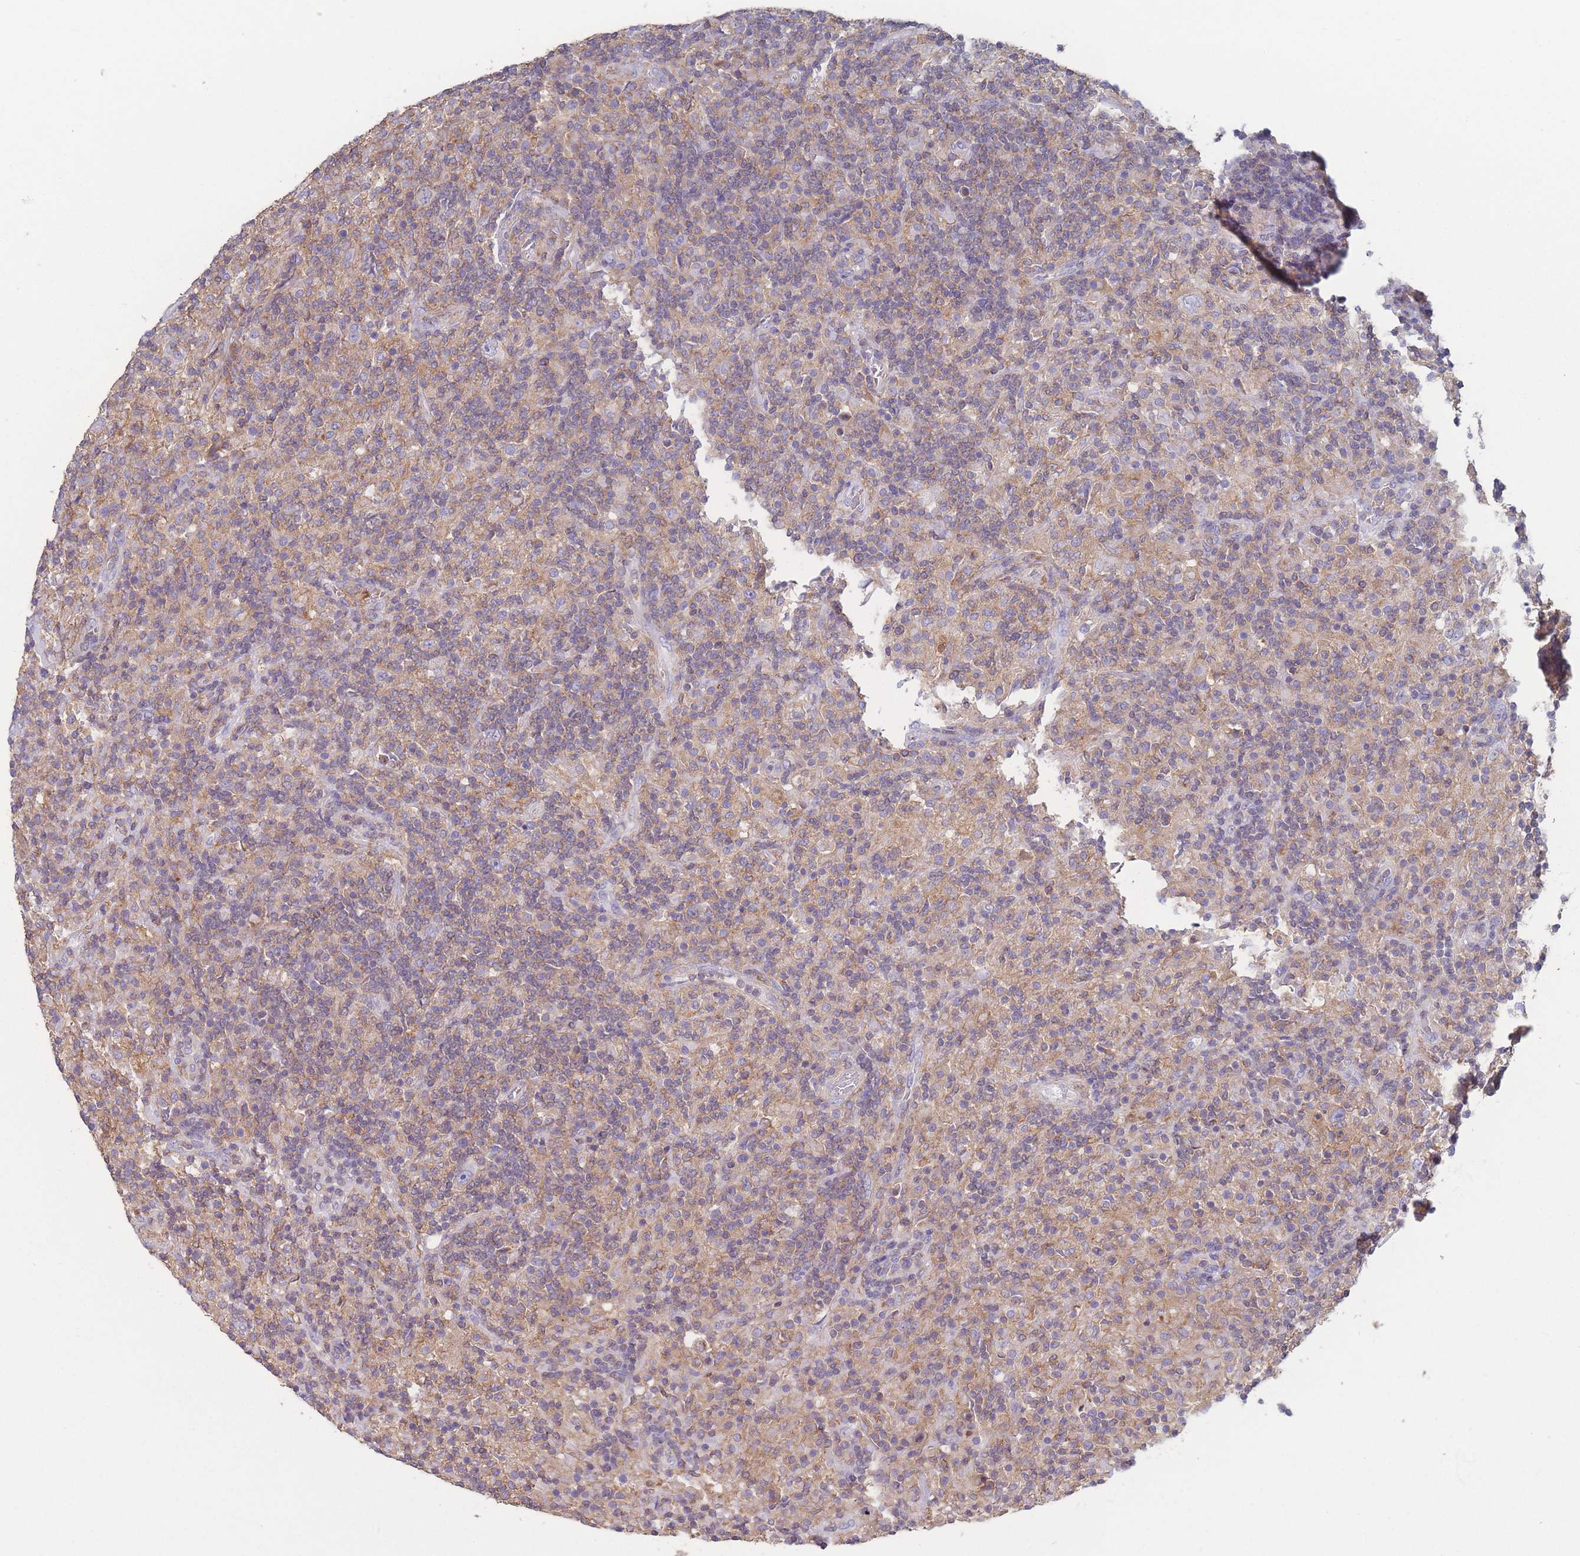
{"staining": {"intensity": "negative", "quantity": "none", "location": "none"}, "tissue": "lymphoma", "cell_type": "Tumor cells", "image_type": "cancer", "snomed": [{"axis": "morphology", "description": "Hodgkin's disease, NOS"}, {"axis": "topography", "description": "Lymph node"}], "caption": "Protein analysis of Hodgkin's disease demonstrates no significant staining in tumor cells. (DAB IHC, high magnification).", "gene": "ADH1A", "patient": {"sex": "male", "age": 70}}